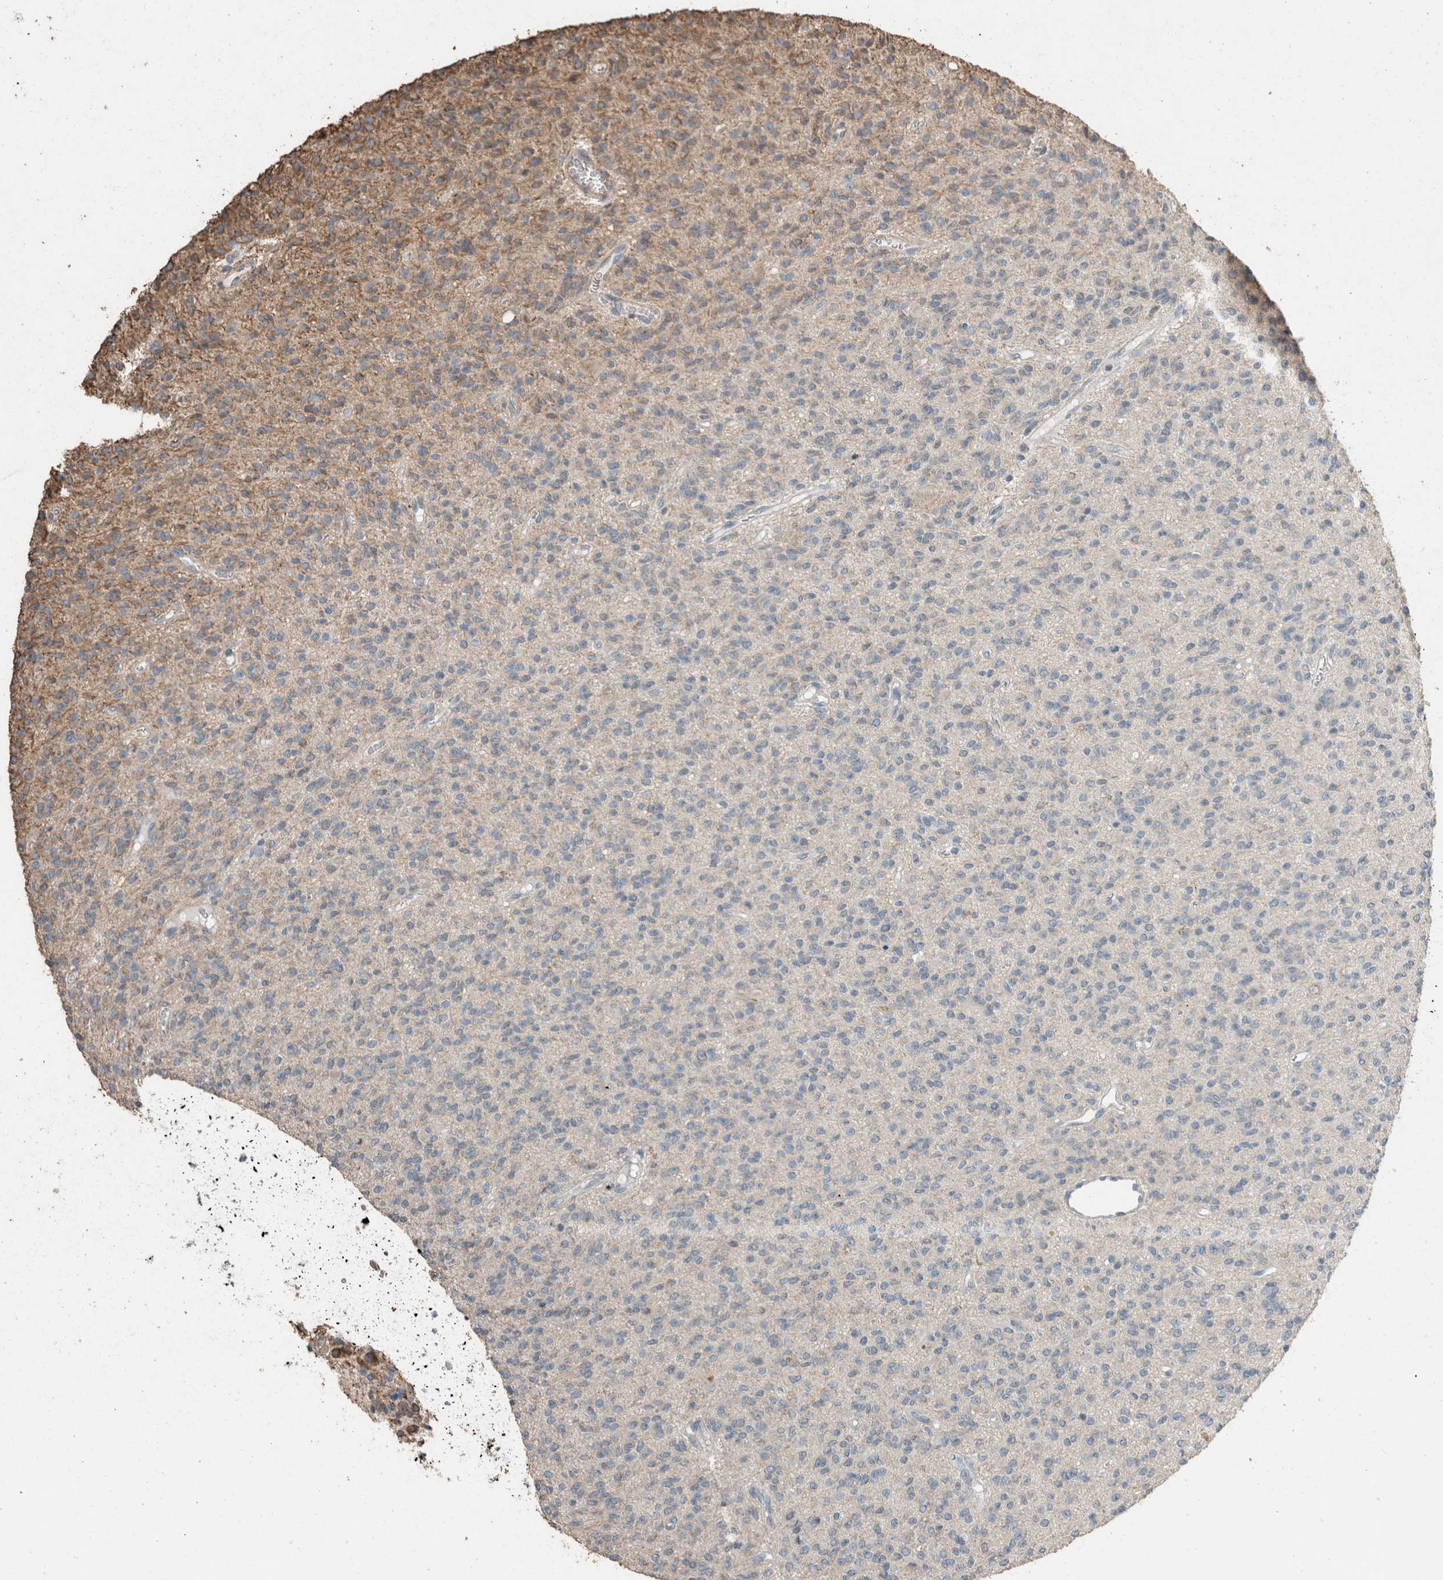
{"staining": {"intensity": "moderate", "quantity": "<25%", "location": "cytoplasmic/membranous"}, "tissue": "glioma", "cell_type": "Tumor cells", "image_type": "cancer", "snomed": [{"axis": "morphology", "description": "Glioma, malignant, High grade"}, {"axis": "topography", "description": "Brain"}], "caption": "Glioma stained with IHC demonstrates moderate cytoplasmic/membranous staining in approximately <25% of tumor cells.", "gene": "ACVR2B", "patient": {"sex": "male", "age": 34}}